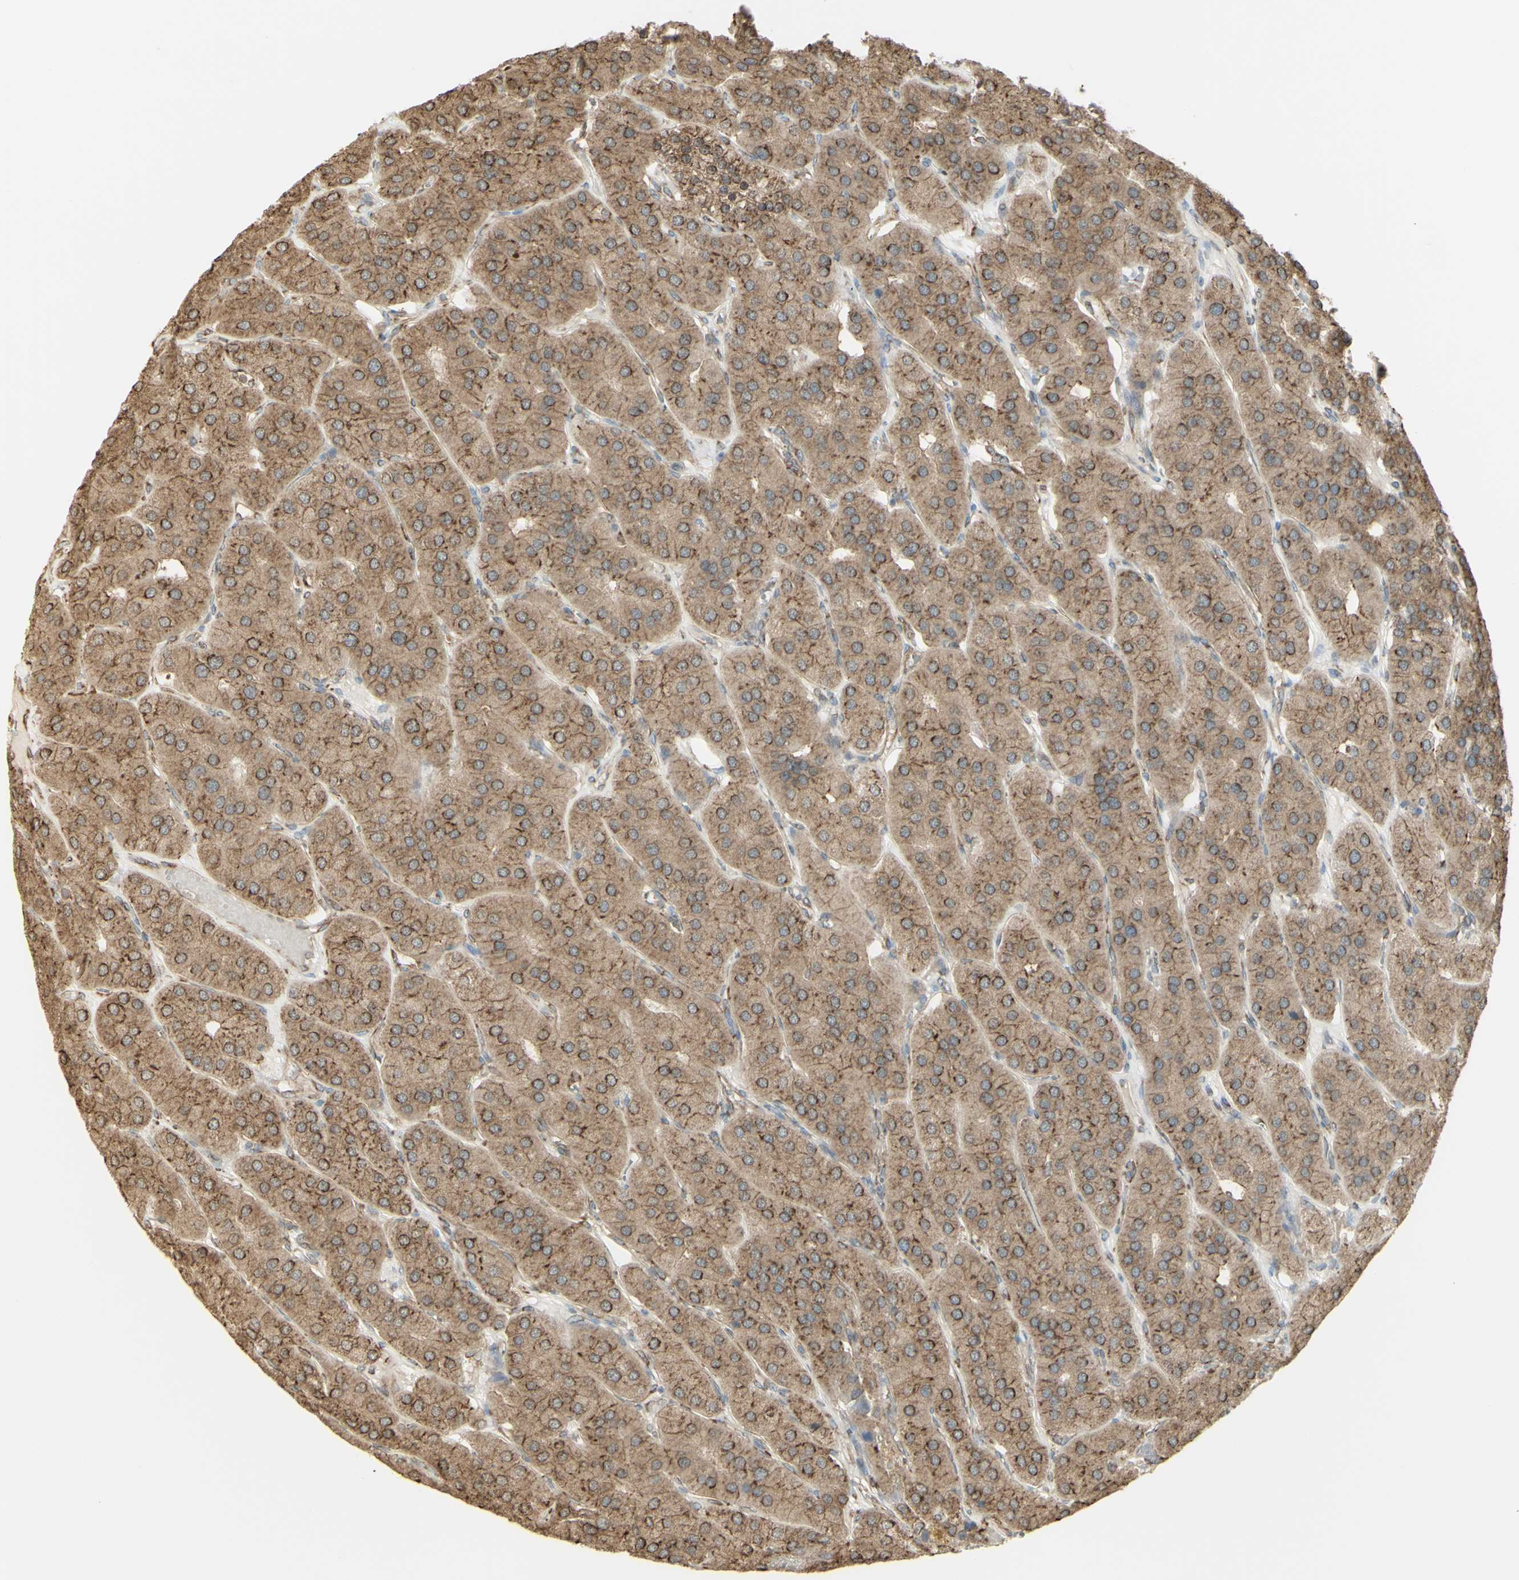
{"staining": {"intensity": "moderate", "quantity": ">75%", "location": "cytoplasmic/membranous"}, "tissue": "parathyroid gland", "cell_type": "Glandular cells", "image_type": "normal", "snomed": [{"axis": "morphology", "description": "Normal tissue, NOS"}, {"axis": "morphology", "description": "Adenoma, NOS"}, {"axis": "topography", "description": "Parathyroid gland"}], "caption": "Brown immunohistochemical staining in benign parathyroid gland demonstrates moderate cytoplasmic/membranous positivity in about >75% of glandular cells. The protein of interest is stained brown, and the nuclei are stained in blue (DAB (3,3'-diaminobenzidine) IHC with brightfield microscopy, high magnification).", "gene": "EEF1B2", "patient": {"sex": "female", "age": 86}}